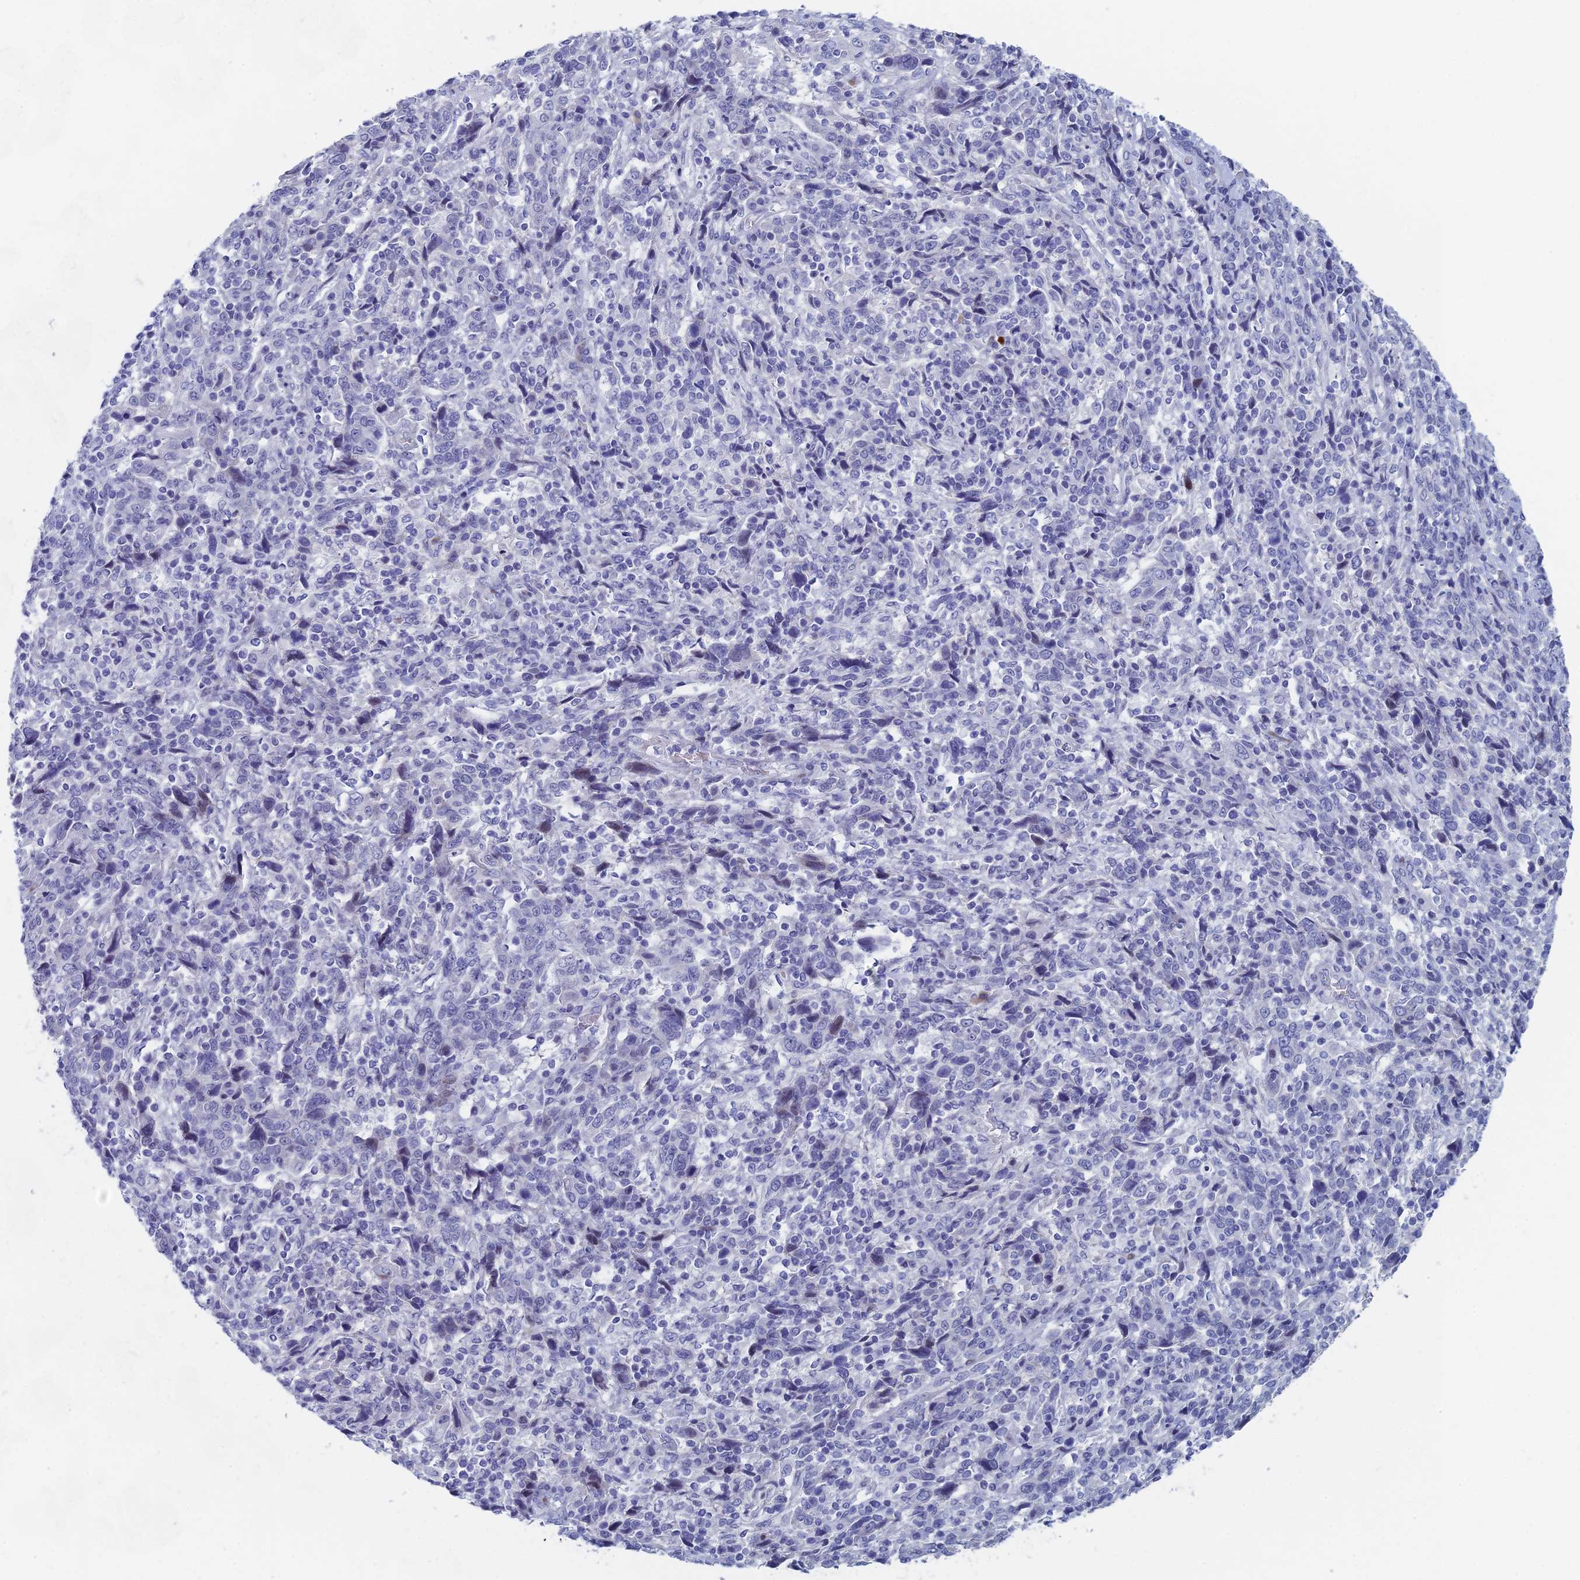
{"staining": {"intensity": "negative", "quantity": "none", "location": "none"}, "tissue": "cervical cancer", "cell_type": "Tumor cells", "image_type": "cancer", "snomed": [{"axis": "morphology", "description": "Squamous cell carcinoma, NOS"}, {"axis": "topography", "description": "Cervix"}], "caption": "Immunohistochemical staining of cervical cancer demonstrates no significant expression in tumor cells.", "gene": "DRGX", "patient": {"sex": "female", "age": 46}}